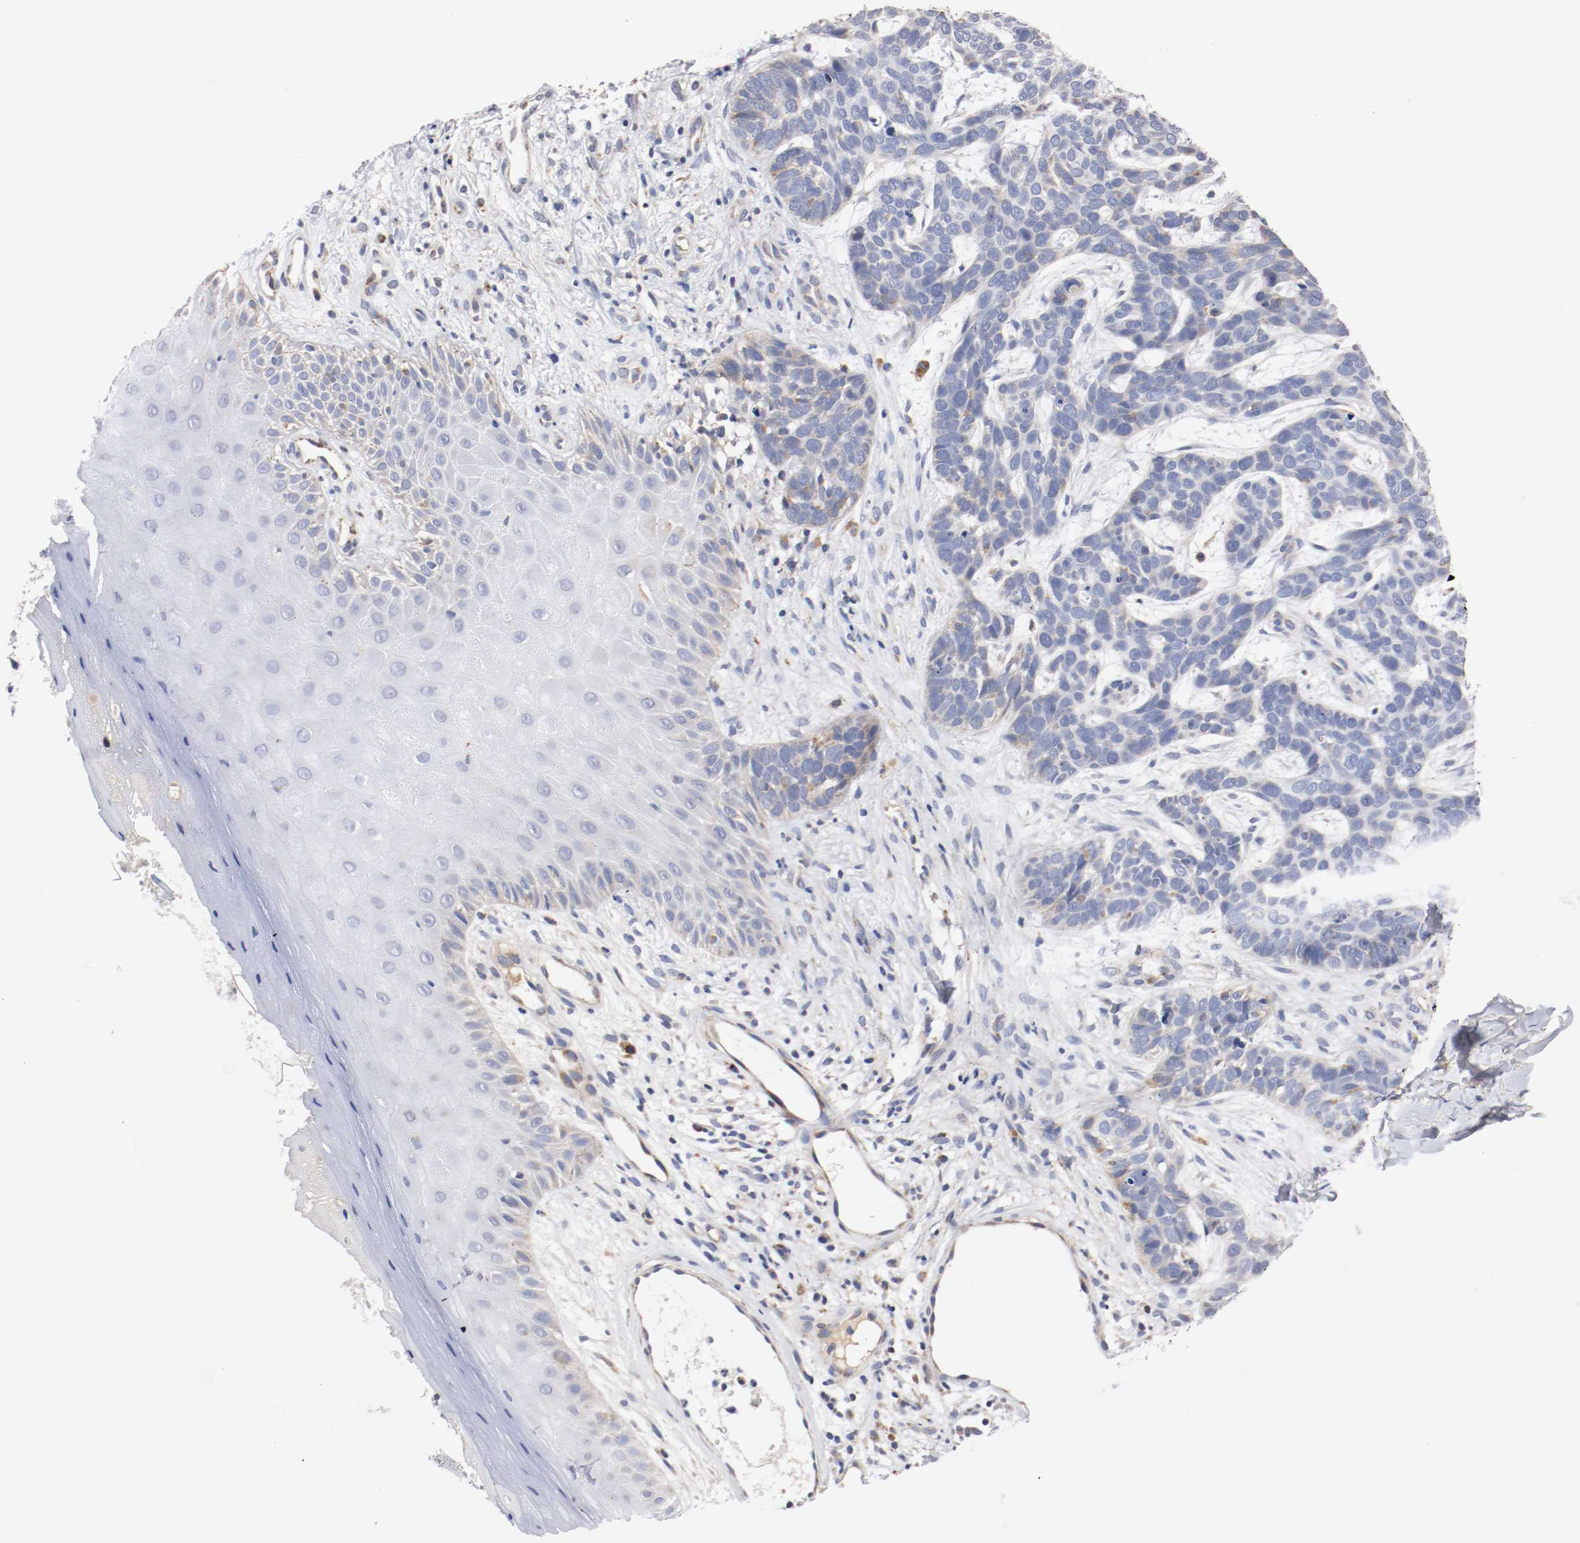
{"staining": {"intensity": "negative", "quantity": "none", "location": "none"}, "tissue": "skin cancer", "cell_type": "Tumor cells", "image_type": "cancer", "snomed": [{"axis": "morphology", "description": "Basal cell carcinoma"}, {"axis": "topography", "description": "Skin"}], "caption": "Immunohistochemistry (IHC) of human basal cell carcinoma (skin) shows no expression in tumor cells.", "gene": "PCSK6", "patient": {"sex": "male", "age": 87}}